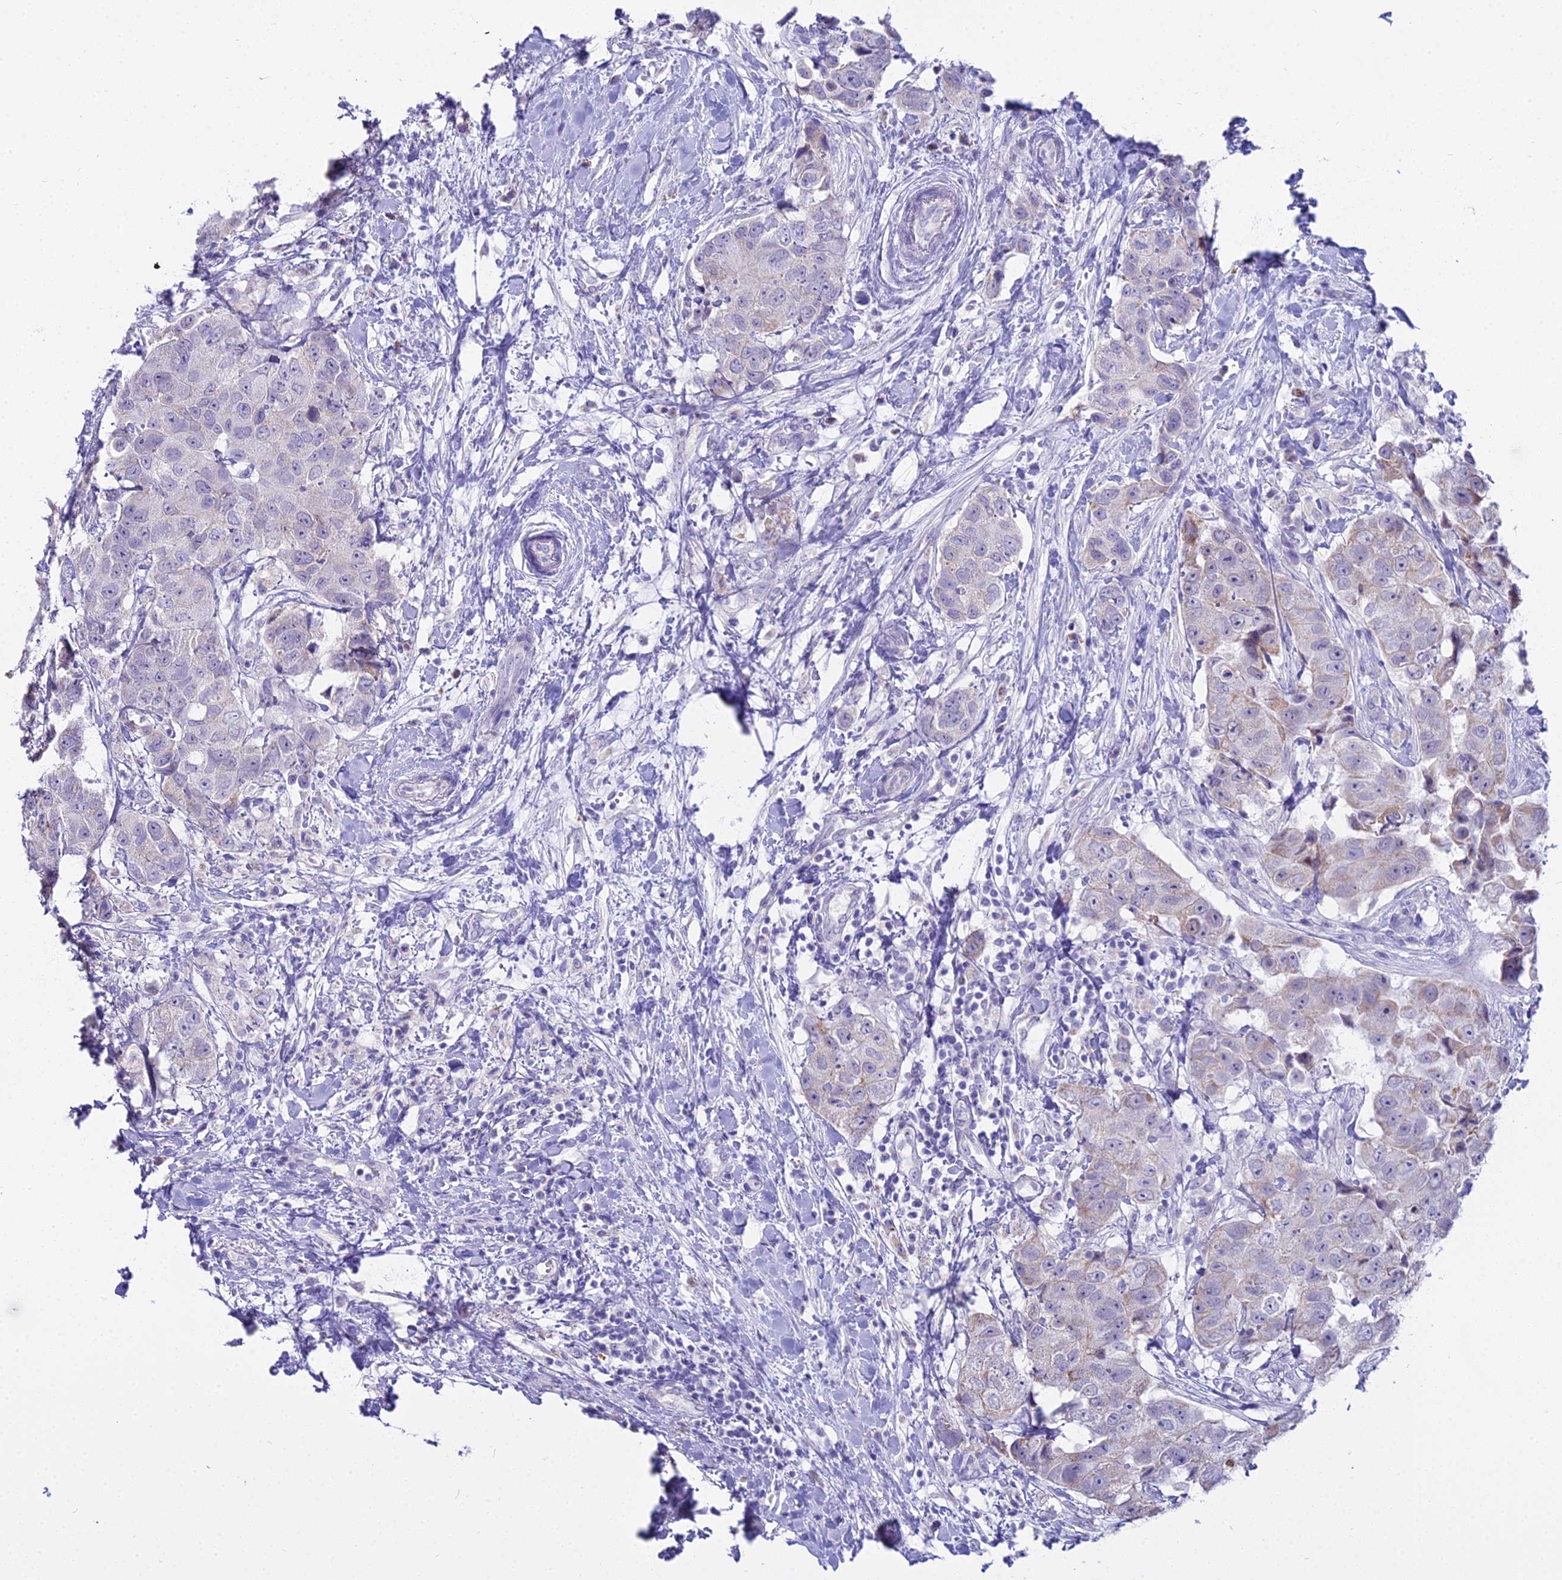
{"staining": {"intensity": "negative", "quantity": "none", "location": "none"}, "tissue": "breast cancer", "cell_type": "Tumor cells", "image_type": "cancer", "snomed": [{"axis": "morphology", "description": "Normal tissue, NOS"}, {"axis": "morphology", "description": "Duct carcinoma"}, {"axis": "topography", "description": "Breast"}], "caption": "A high-resolution micrograph shows IHC staining of breast intraductal carcinoma, which displays no significant expression in tumor cells. The staining was performed using DAB (3,3'-diaminobenzidine) to visualize the protein expression in brown, while the nuclei were stained in blue with hematoxylin (Magnification: 20x).", "gene": "CGB2", "patient": {"sex": "female", "age": 62}}